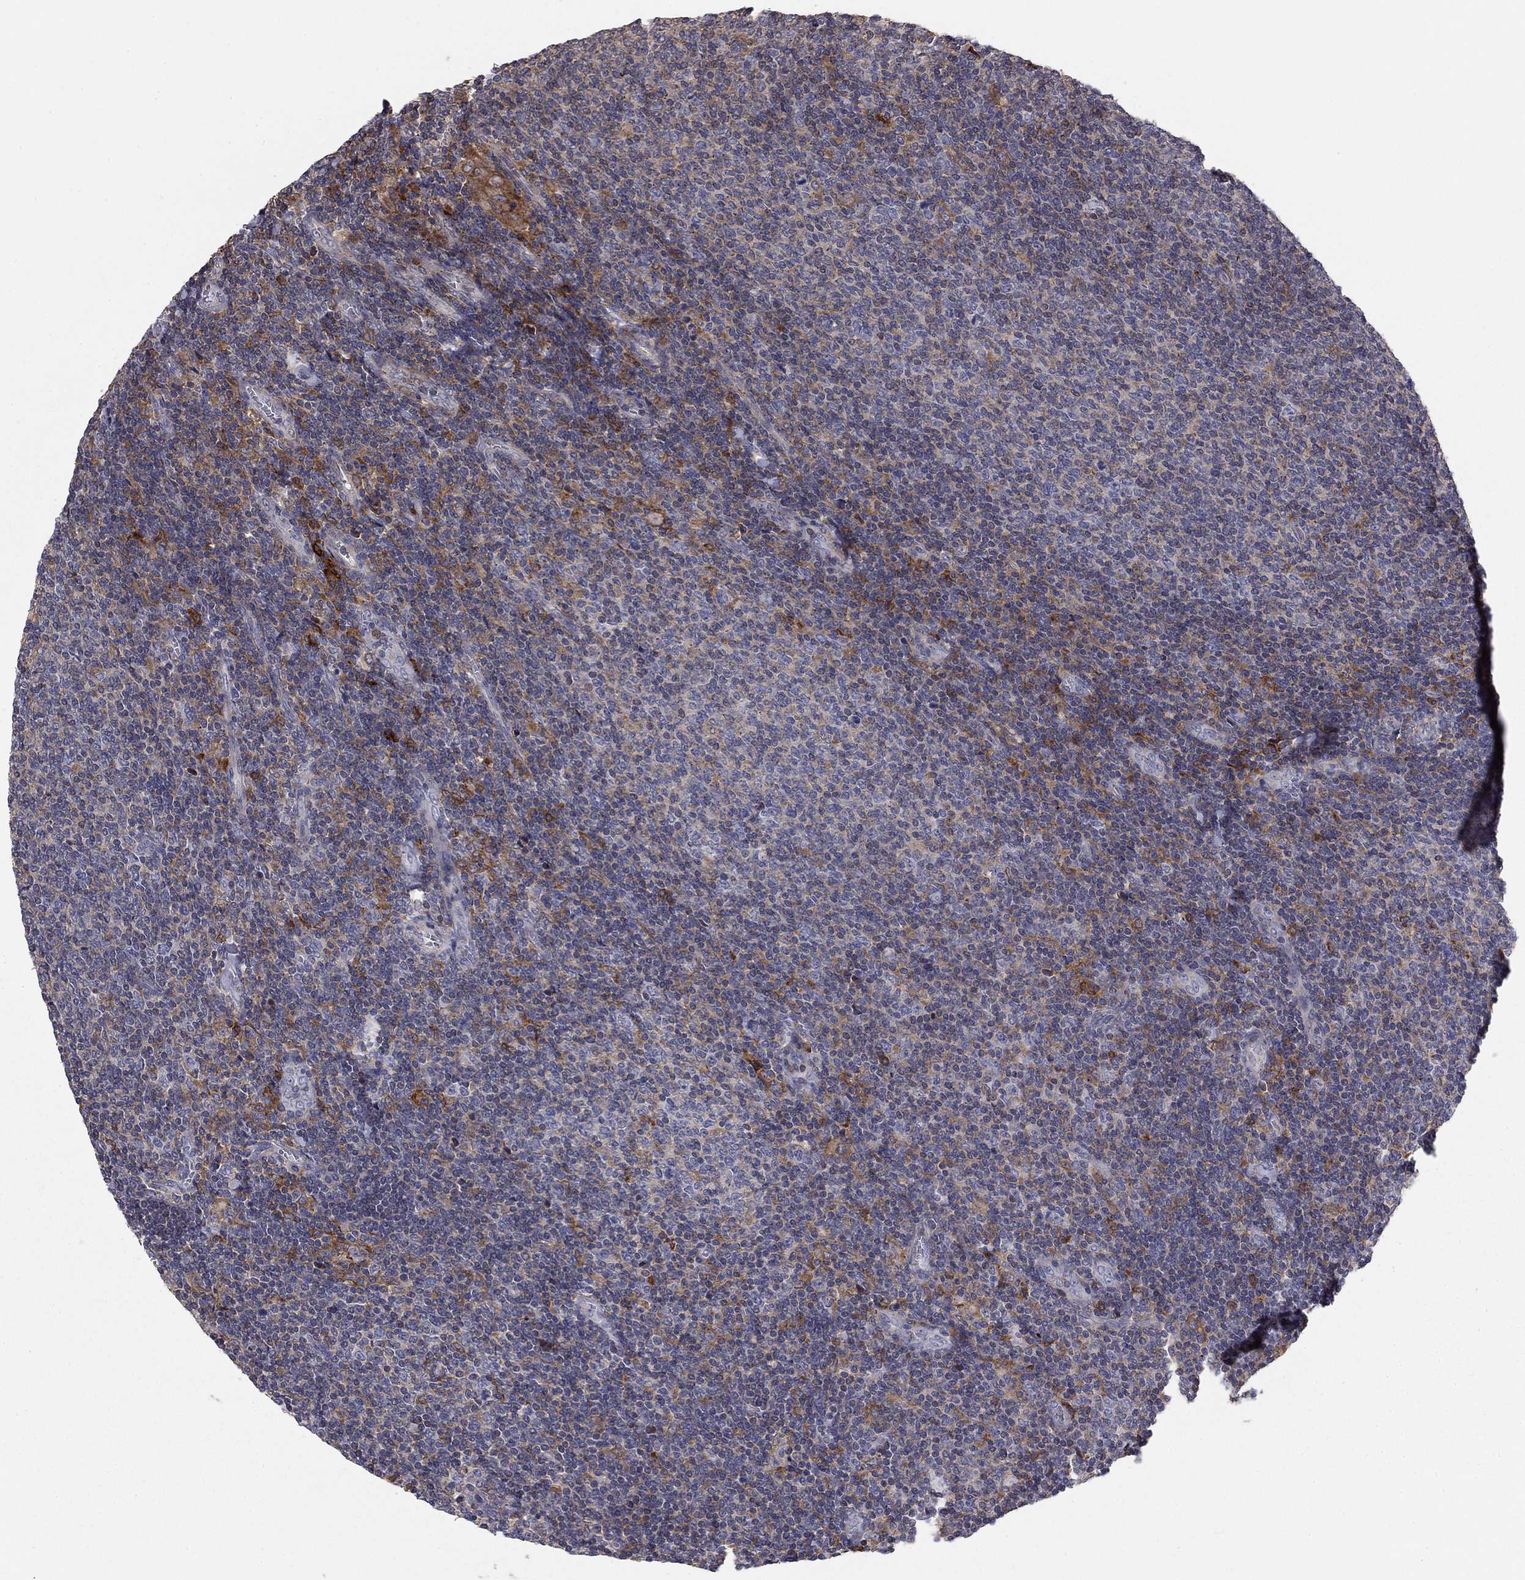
{"staining": {"intensity": "moderate", "quantity": "<25%", "location": "cytoplasmic/membranous"}, "tissue": "lymphoma", "cell_type": "Tumor cells", "image_type": "cancer", "snomed": [{"axis": "morphology", "description": "Malignant lymphoma, non-Hodgkin's type, Low grade"}, {"axis": "topography", "description": "Lymph node"}], "caption": "DAB immunohistochemical staining of human lymphoma shows moderate cytoplasmic/membranous protein staining in about <25% of tumor cells. (DAB IHC with brightfield microscopy, high magnification).", "gene": "PLCB2", "patient": {"sex": "male", "age": 52}}